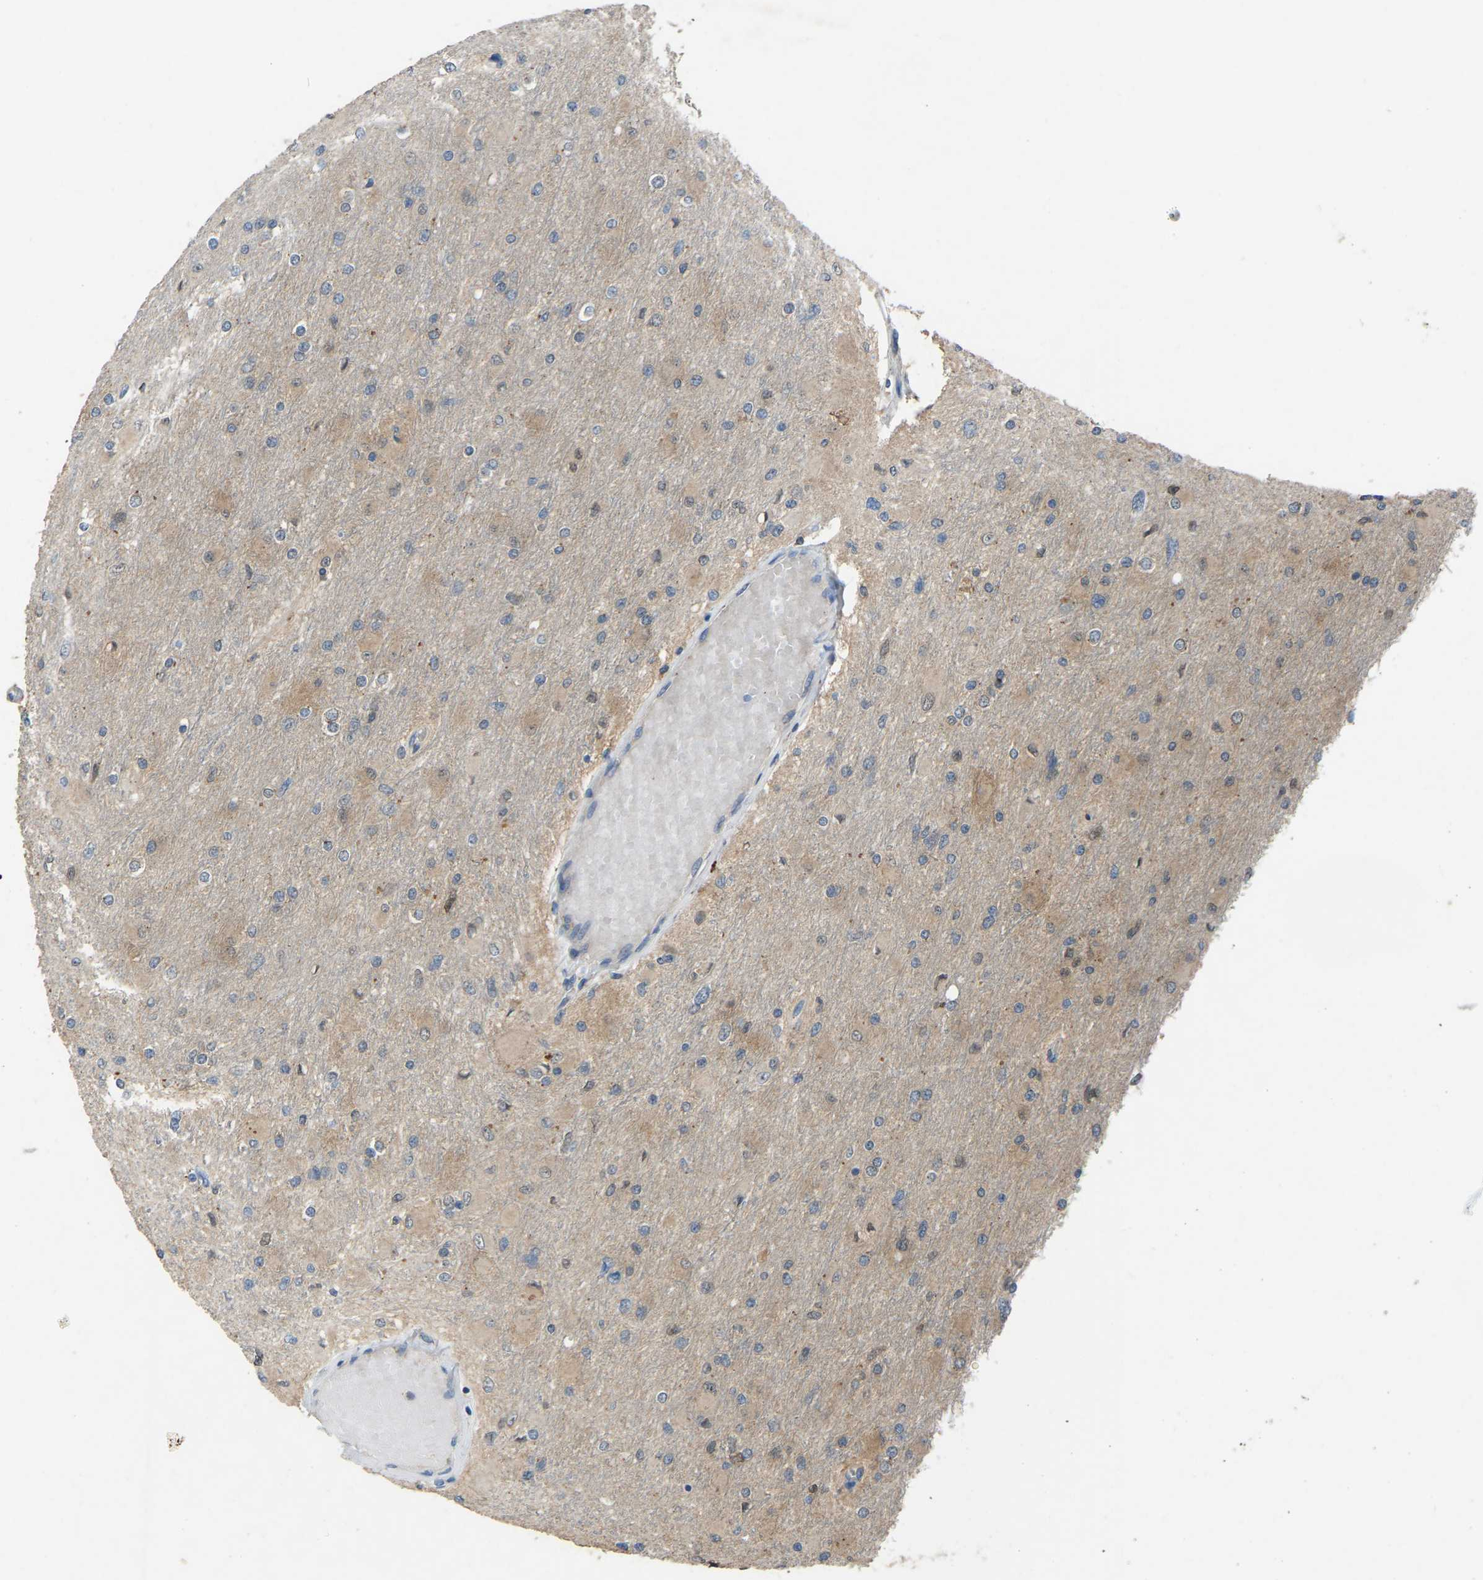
{"staining": {"intensity": "weak", "quantity": "<25%", "location": "cytoplasmic/membranous"}, "tissue": "glioma", "cell_type": "Tumor cells", "image_type": "cancer", "snomed": [{"axis": "morphology", "description": "Glioma, malignant, High grade"}, {"axis": "topography", "description": "Cerebral cortex"}], "caption": "Immunohistochemical staining of glioma displays no significant staining in tumor cells. The staining is performed using DAB (3,3'-diaminobenzidine) brown chromogen with nuclei counter-stained in using hematoxylin.", "gene": "FHIT", "patient": {"sex": "female", "age": 36}}